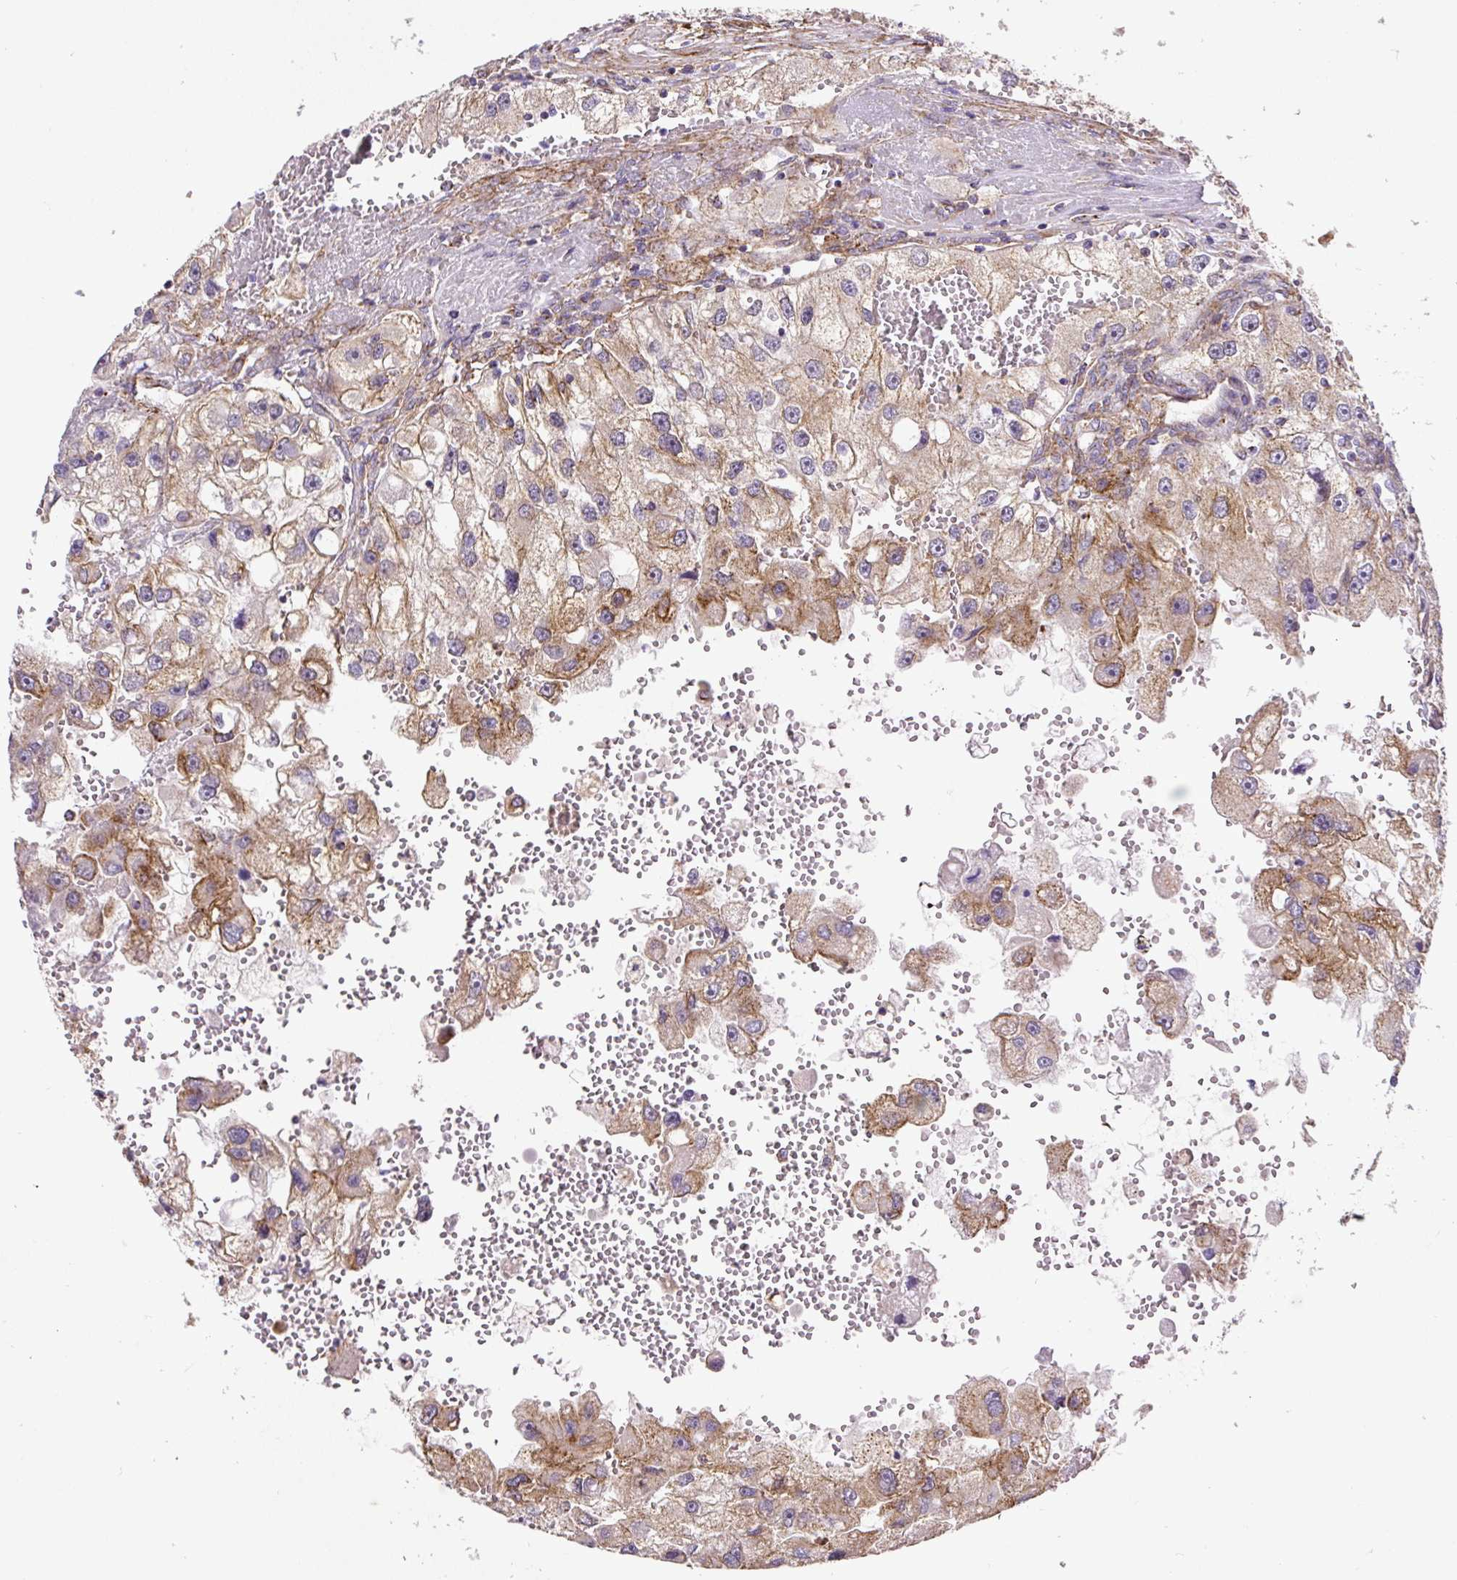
{"staining": {"intensity": "moderate", "quantity": "<25%", "location": "cytoplasmic/membranous"}, "tissue": "renal cancer", "cell_type": "Tumor cells", "image_type": "cancer", "snomed": [{"axis": "morphology", "description": "Adenocarcinoma, NOS"}, {"axis": "topography", "description": "Kidney"}], "caption": "This image reveals immunohistochemistry (IHC) staining of human renal cancer (adenocarcinoma), with low moderate cytoplasmic/membranous expression in approximately <25% of tumor cells.", "gene": "RNF170", "patient": {"sex": "male", "age": 63}}